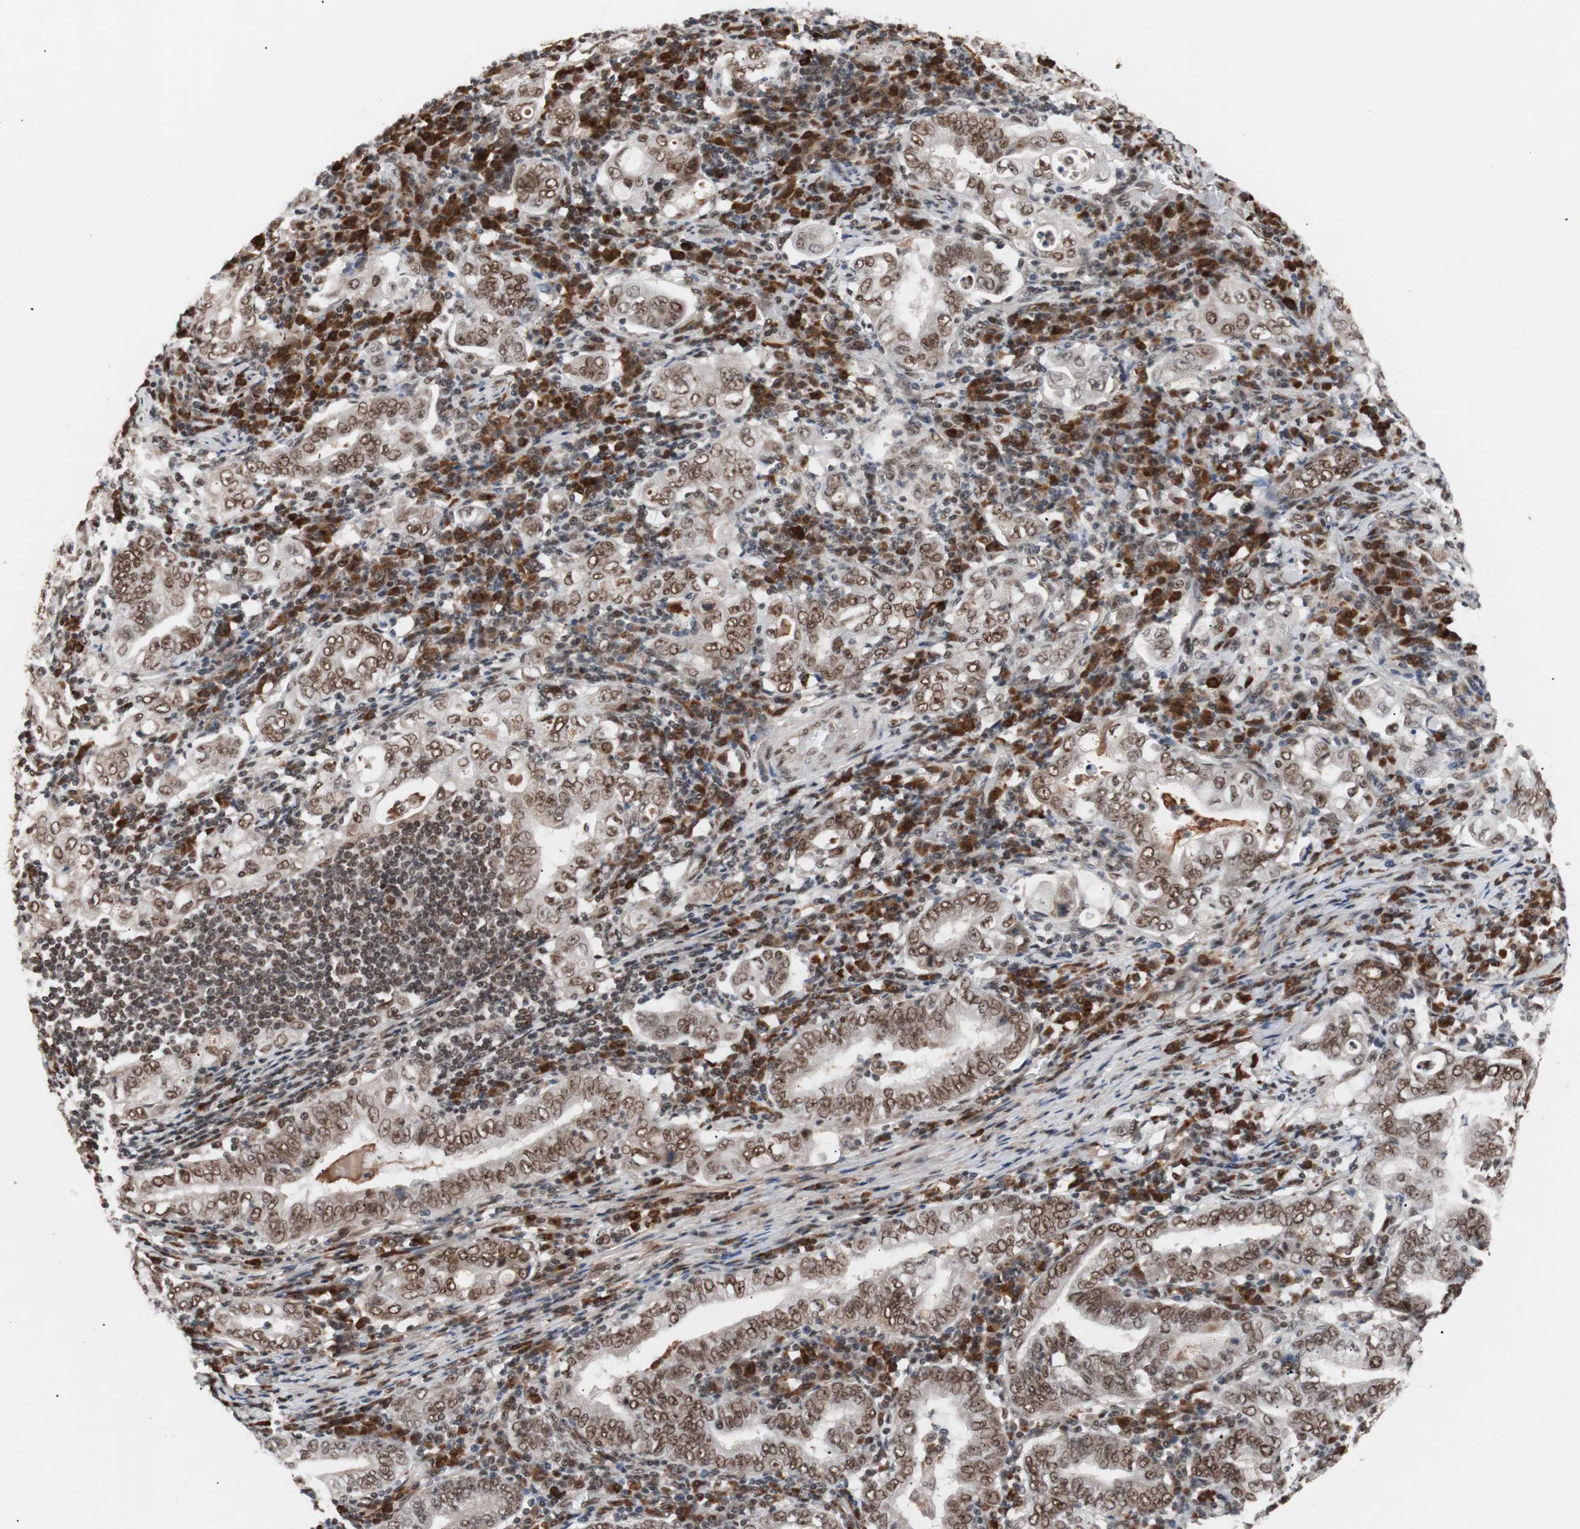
{"staining": {"intensity": "moderate", "quantity": ">75%", "location": "nuclear"}, "tissue": "stomach cancer", "cell_type": "Tumor cells", "image_type": "cancer", "snomed": [{"axis": "morphology", "description": "Normal tissue, NOS"}, {"axis": "morphology", "description": "Adenocarcinoma, NOS"}, {"axis": "topography", "description": "Esophagus"}, {"axis": "topography", "description": "Stomach, upper"}, {"axis": "topography", "description": "Peripheral nerve tissue"}], "caption": "This is a histology image of immunohistochemistry (IHC) staining of adenocarcinoma (stomach), which shows moderate positivity in the nuclear of tumor cells.", "gene": "CHAMP1", "patient": {"sex": "male", "age": 62}}